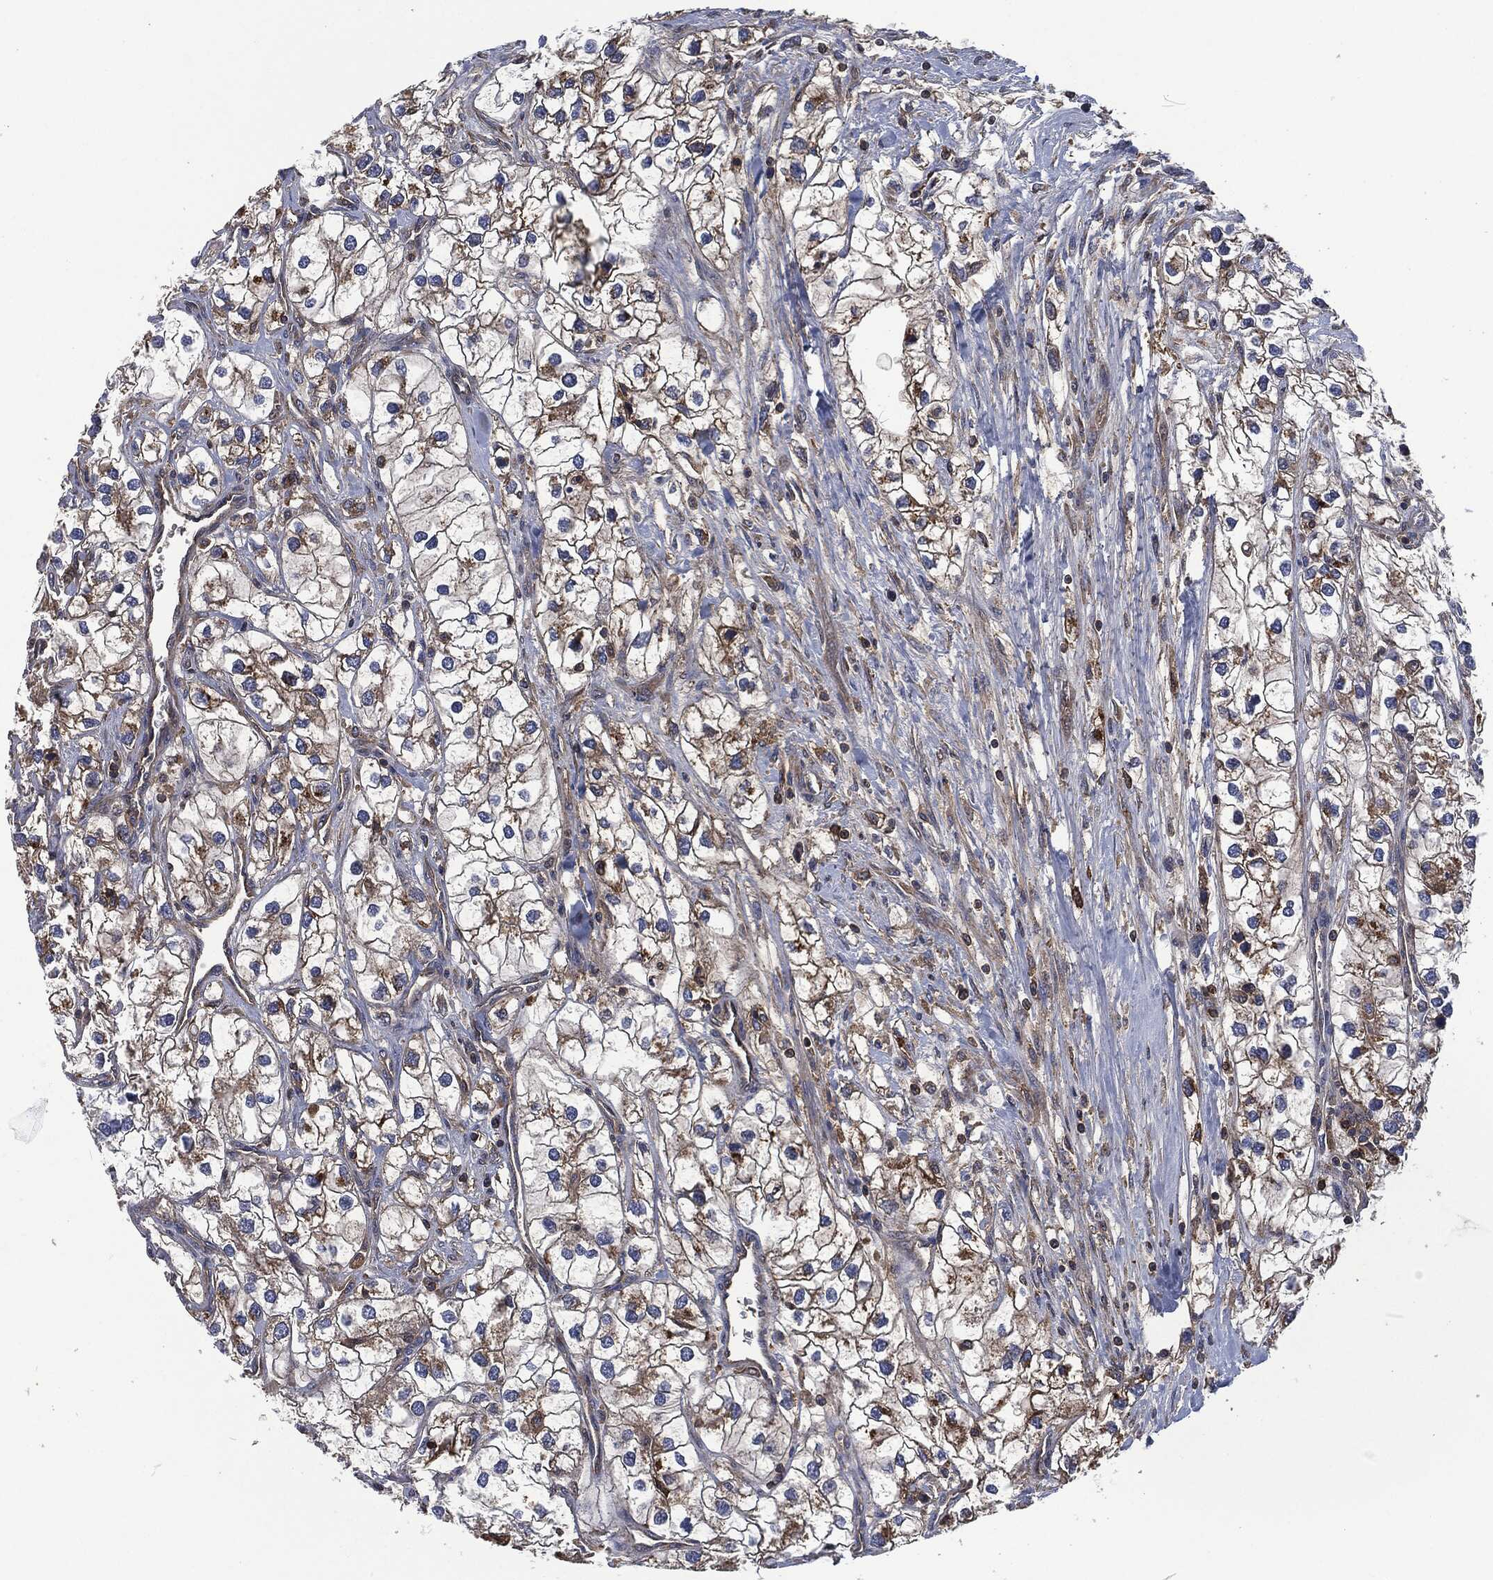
{"staining": {"intensity": "moderate", "quantity": "<25%", "location": "cytoplasmic/membranous"}, "tissue": "renal cancer", "cell_type": "Tumor cells", "image_type": "cancer", "snomed": [{"axis": "morphology", "description": "Adenocarcinoma, NOS"}, {"axis": "topography", "description": "Kidney"}], "caption": "Protein positivity by IHC displays moderate cytoplasmic/membranous positivity in about <25% of tumor cells in adenocarcinoma (renal). (DAB (3,3'-diaminobenzidine) IHC with brightfield microscopy, high magnification).", "gene": "LGALS9", "patient": {"sex": "male", "age": 59}}